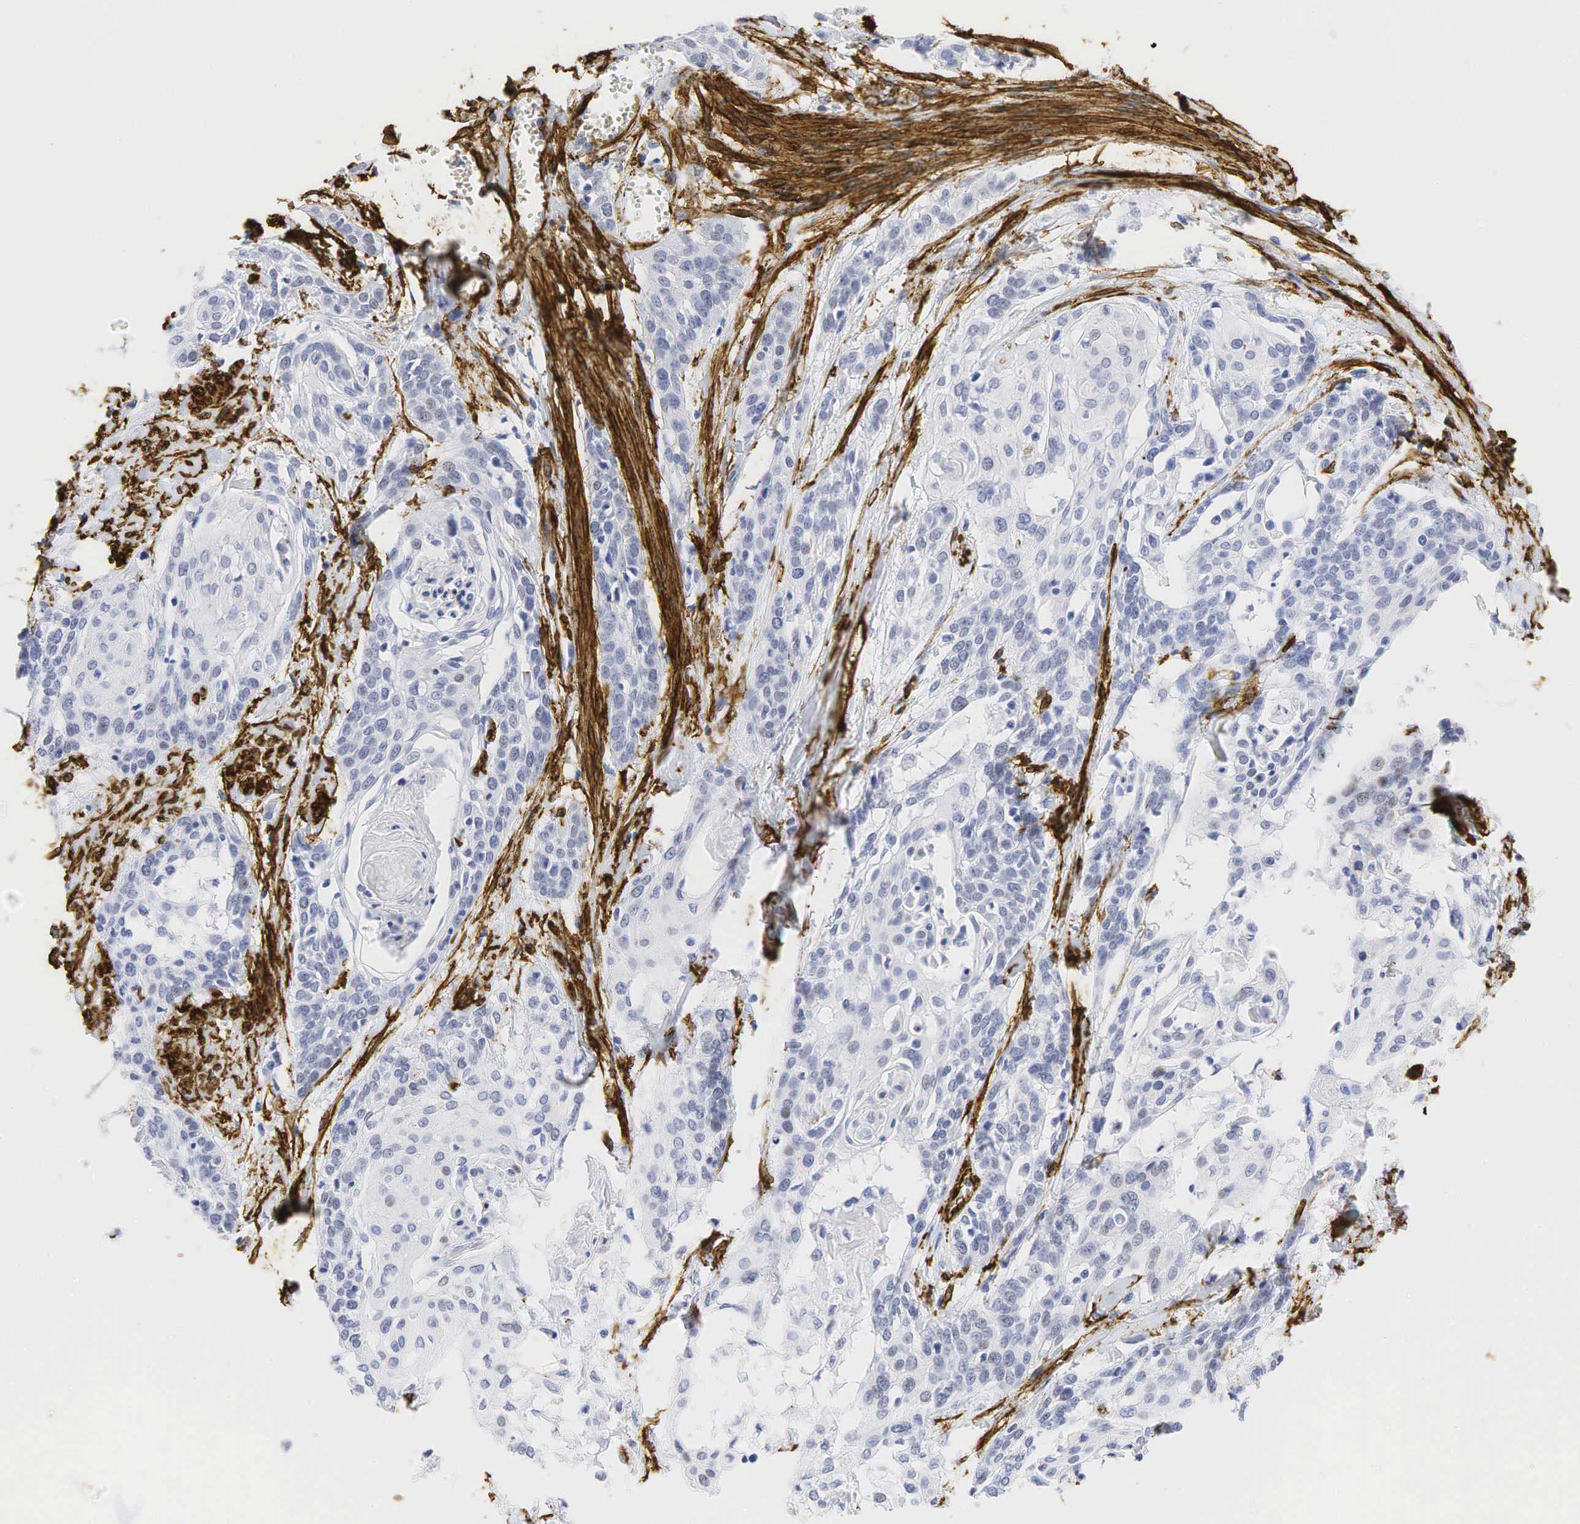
{"staining": {"intensity": "weak", "quantity": "<25%", "location": "nuclear"}, "tissue": "cervical cancer", "cell_type": "Tumor cells", "image_type": "cancer", "snomed": [{"axis": "morphology", "description": "Squamous cell carcinoma, NOS"}, {"axis": "topography", "description": "Cervix"}], "caption": "Tumor cells show no significant staining in squamous cell carcinoma (cervical). The staining was performed using DAB (3,3'-diaminobenzidine) to visualize the protein expression in brown, while the nuclei were stained in blue with hematoxylin (Magnification: 20x).", "gene": "ACTA2", "patient": {"sex": "female", "age": 57}}